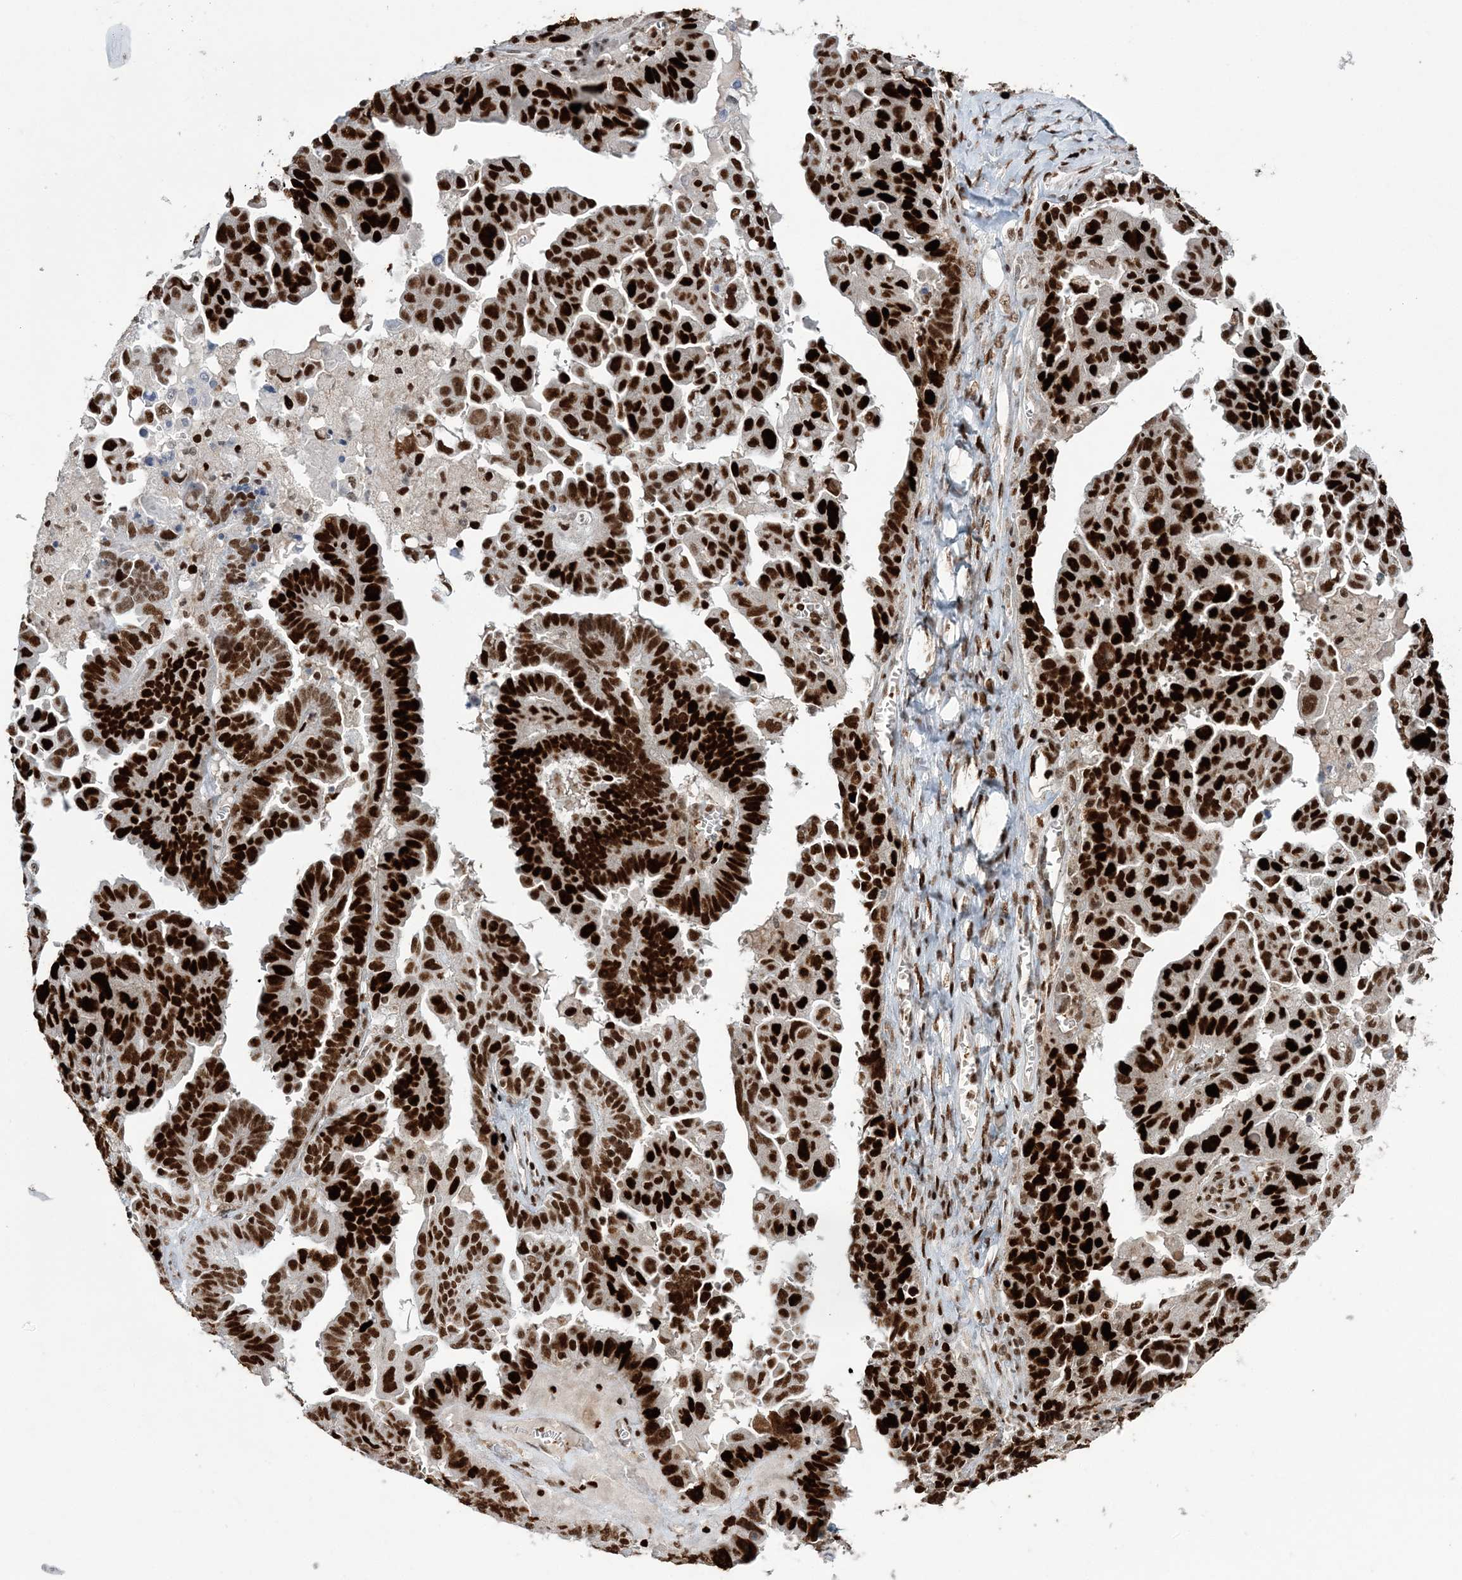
{"staining": {"intensity": "strong", "quantity": ">75%", "location": "nuclear"}, "tissue": "ovarian cancer", "cell_type": "Tumor cells", "image_type": "cancer", "snomed": [{"axis": "morphology", "description": "Carcinoma, endometroid"}, {"axis": "topography", "description": "Ovary"}], "caption": "An image of human endometroid carcinoma (ovarian) stained for a protein shows strong nuclear brown staining in tumor cells.", "gene": "LIG1", "patient": {"sex": "female", "age": 62}}